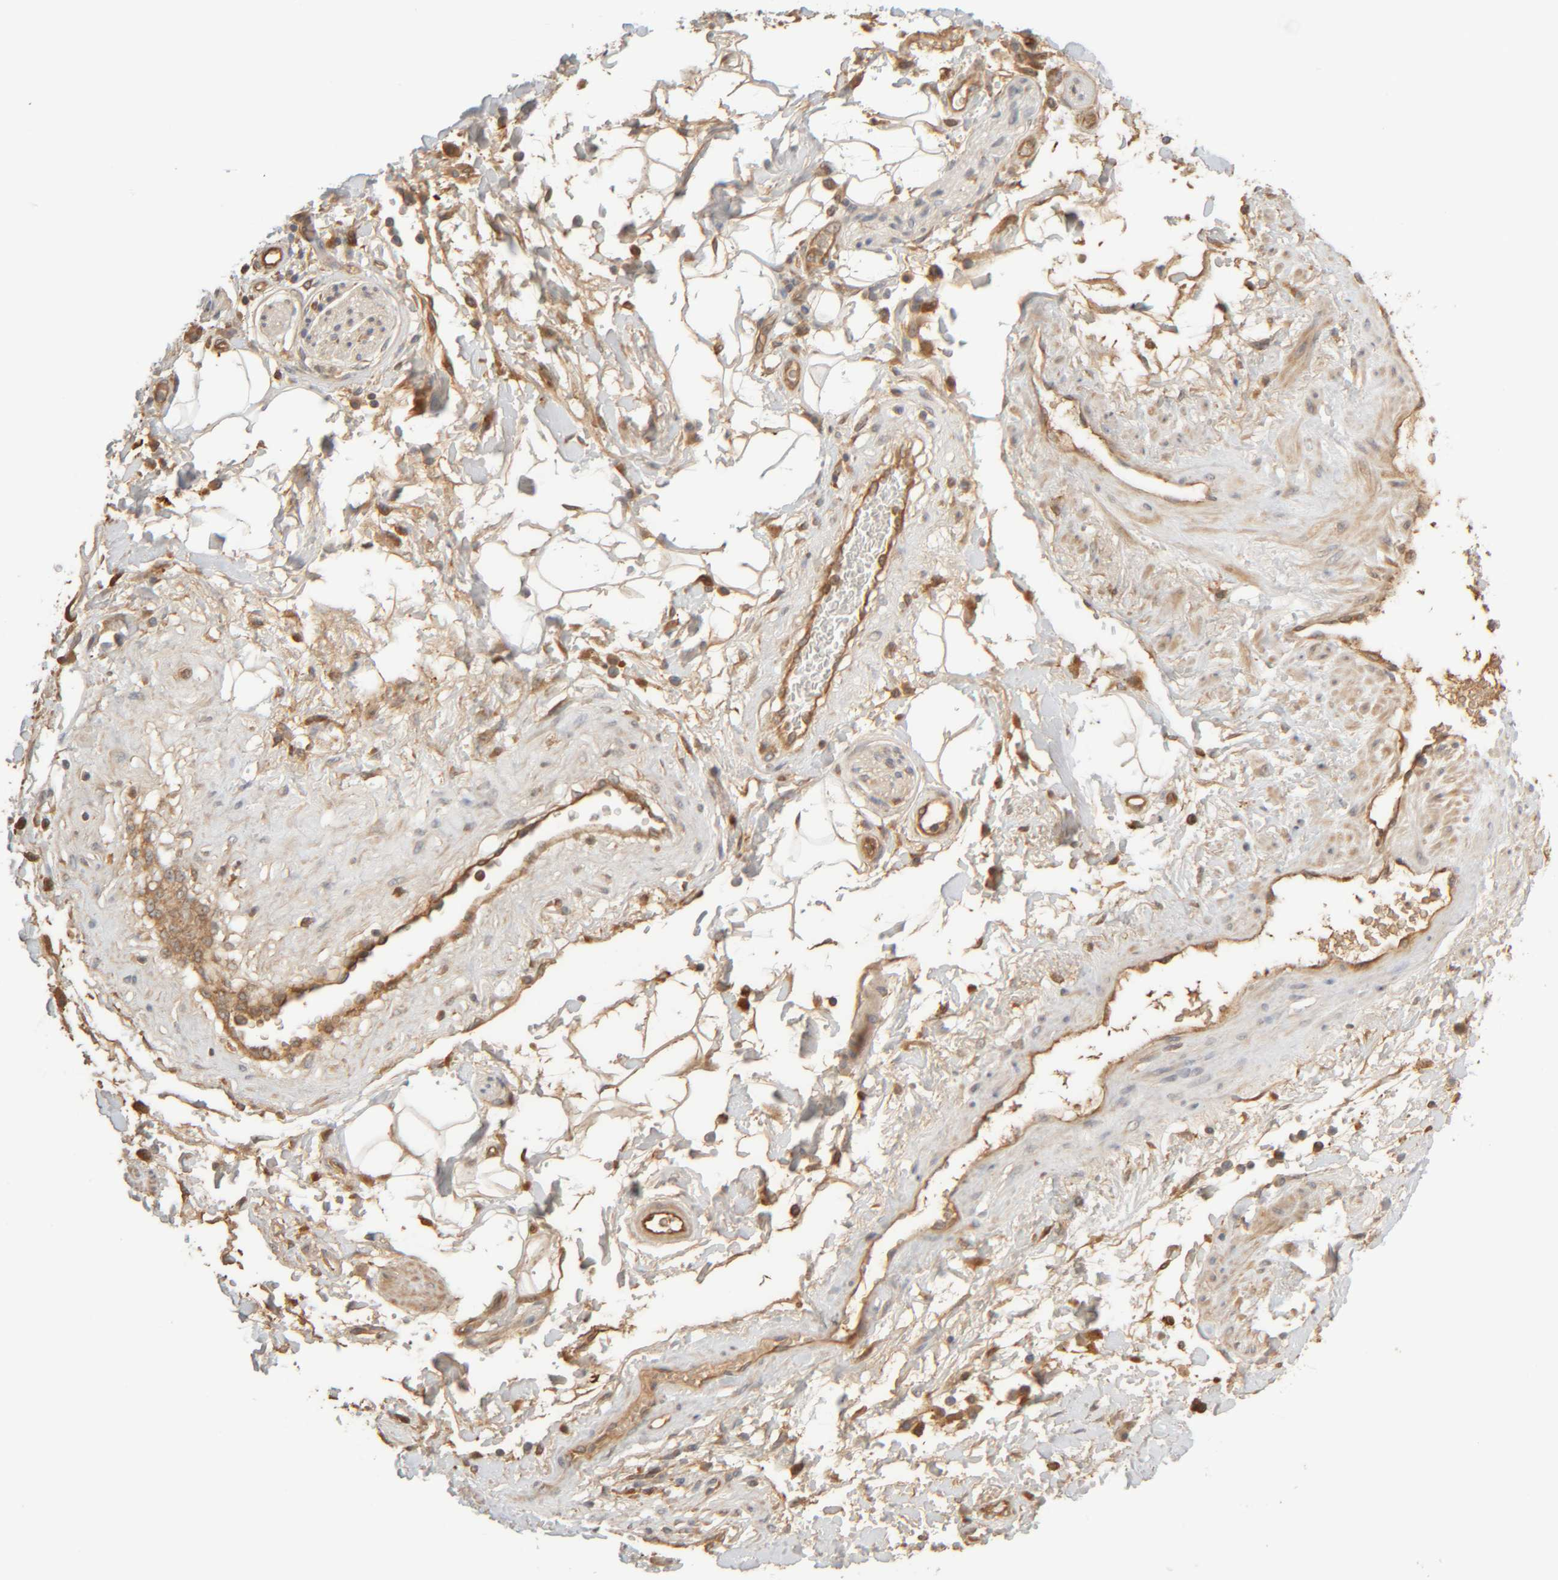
{"staining": {"intensity": "moderate", "quantity": ">75%", "location": "cytoplasmic/membranous"}, "tissue": "adipose tissue", "cell_type": "Adipocytes", "image_type": "normal", "snomed": [{"axis": "morphology", "description": "Normal tissue, NOS"}, {"axis": "topography", "description": "Soft tissue"}, {"axis": "topography", "description": "Peripheral nerve tissue"}], "caption": "A high-resolution micrograph shows IHC staining of normal adipose tissue, which demonstrates moderate cytoplasmic/membranous staining in approximately >75% of adipocytes. (DAB (3,3'-diaminobenzidine) IHC, brown staining for protein, blue staining for nuclei).", "gene": "TMEM192", "patient": {"sex": "female", "age": 71}}